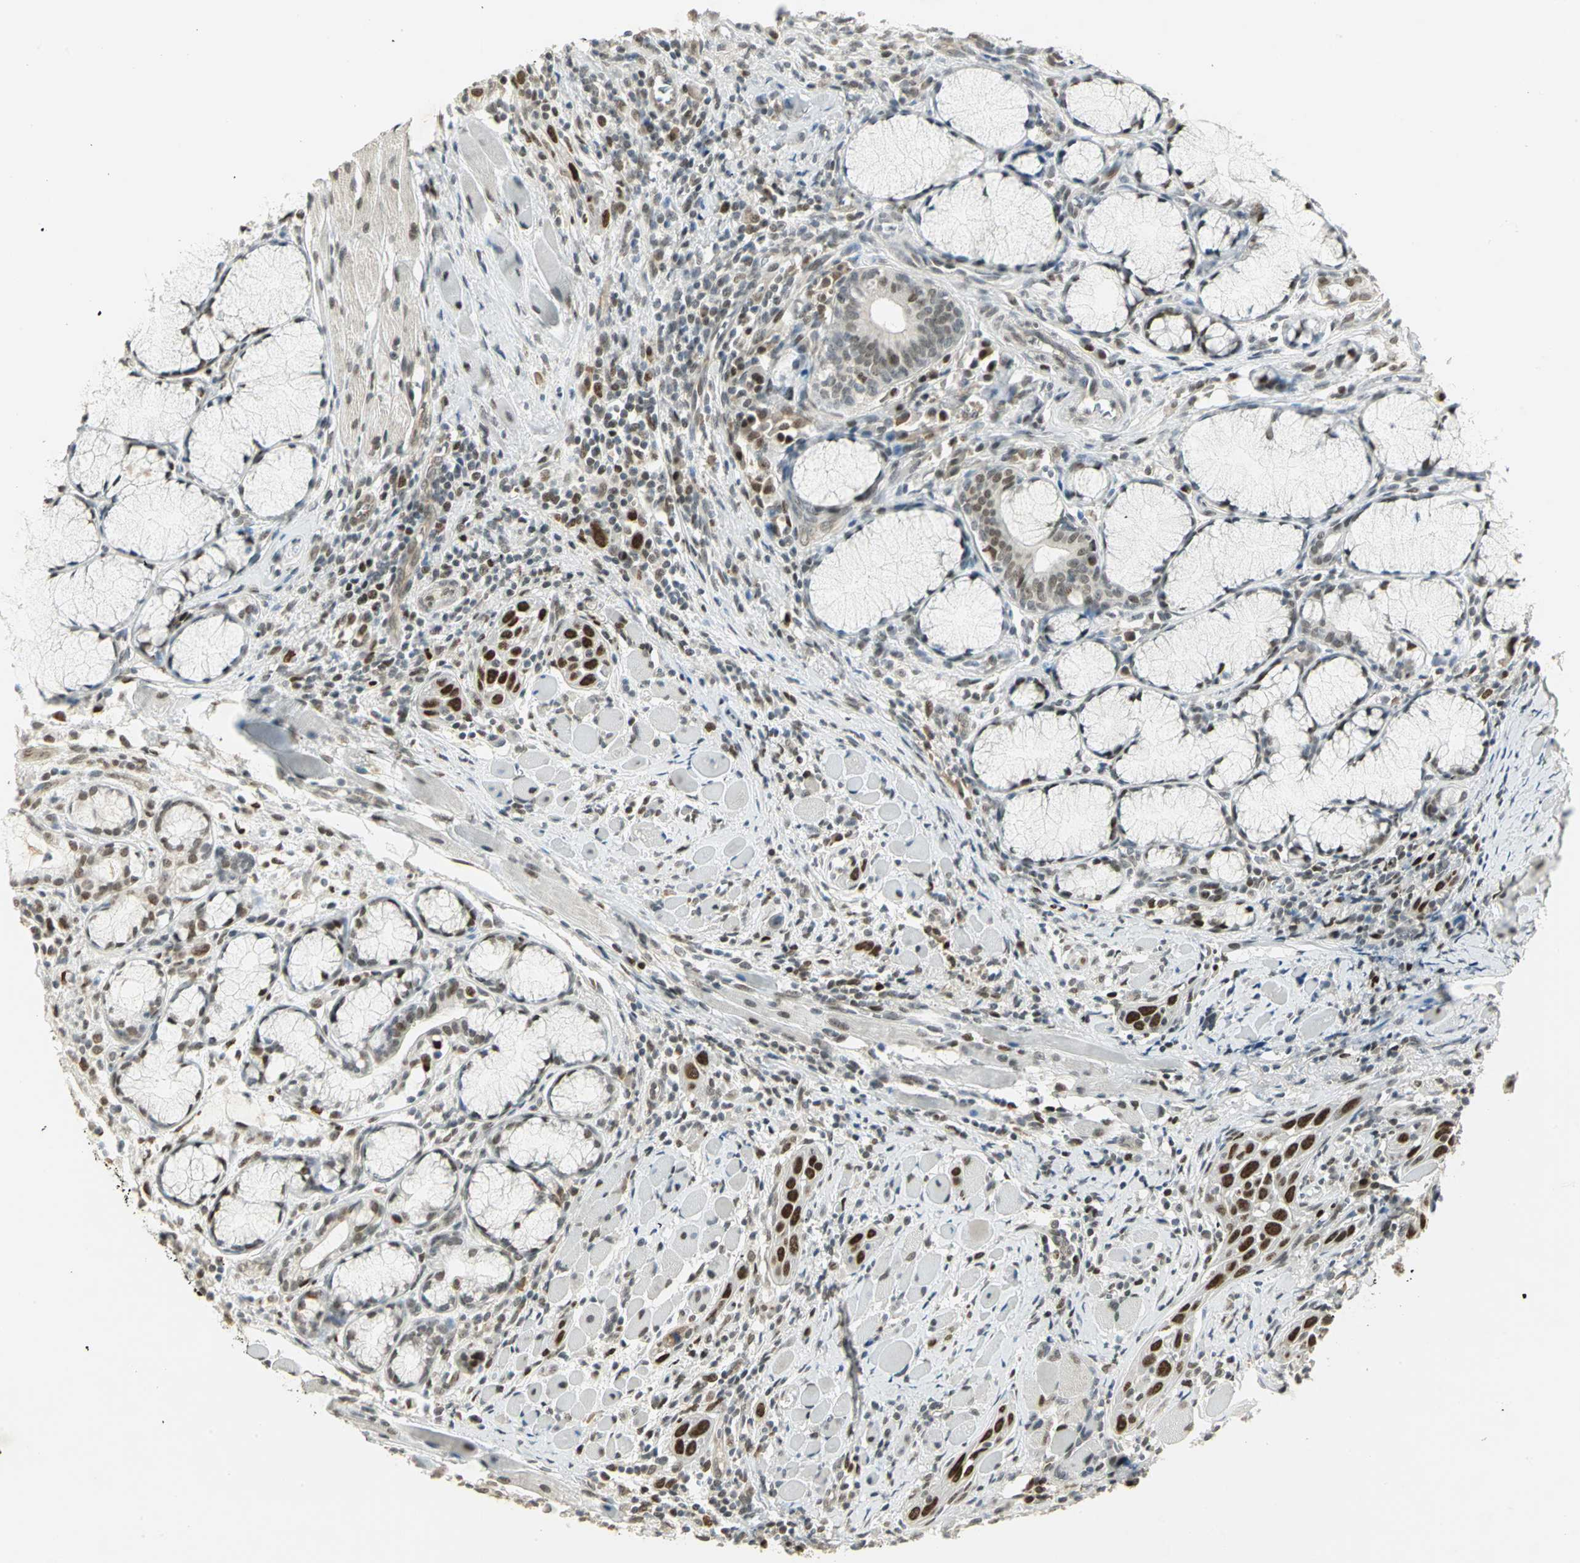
{"staining": {"intensity": "strong", "quantity": ">75%", "location": "nuclear"}, "tissue": "head and neck cancer", "cell_type": "Tumor cells", "image_type": "cancer", "snomed": [{"axis": "morphology", "description": "Squamous cell carcinoma, NOS"}, {"axis": "topography", "description": "Oral tissue"}, {"axis": "topography", "description": "Head-Neck"}], "caption": "Strong nuclear expression is present in approximately >75% of tumor cells in squamous cell carcinoma (head and neck).", "gene": "AK6", "patient": {"sex": "female", "age": 50}}